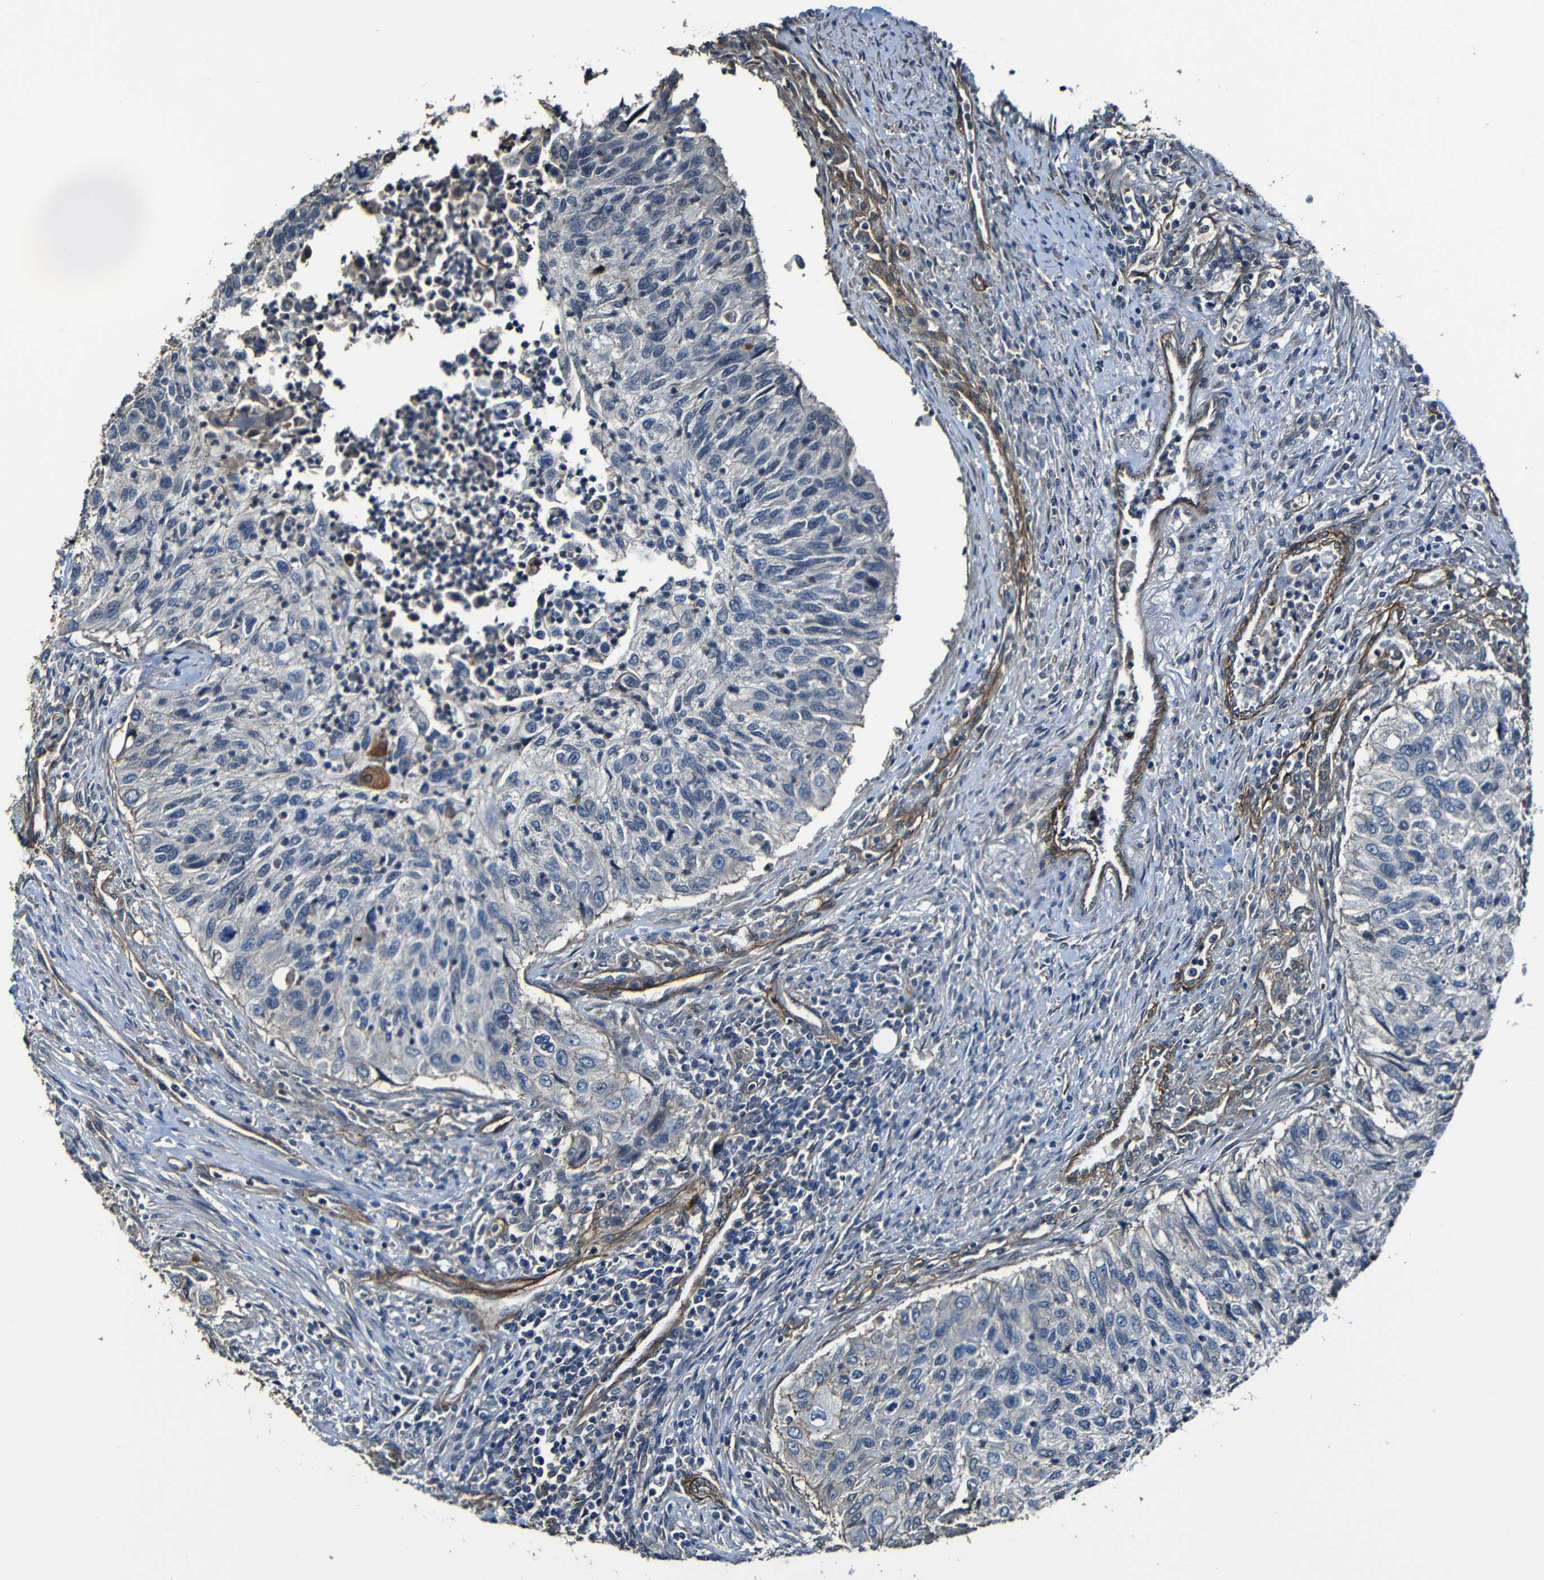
{"staining": {"intensity": "negative", "quantity": "none", "location": "none"}, "tissue": "urothelial cancer", "cell_type": "Tumor cells", "image_type": "cancer", "snomed": [{"axis": "morphology", "description": "Urothelial carcinoma, High grade"}, {"axis": "topography", "description": "Urinary bladder"}], "caption": "A histopathology image of high-grade urothelial carcinoma stained for a protein demonstrates no brown staining in tumor cells. (DAB (3,3'-diaminobenzidine) immunohistochemistry (IHC) with hematoxylin counter stain).", "gene": "LGR5", "patient": {"sex": "female", "age": 60}}